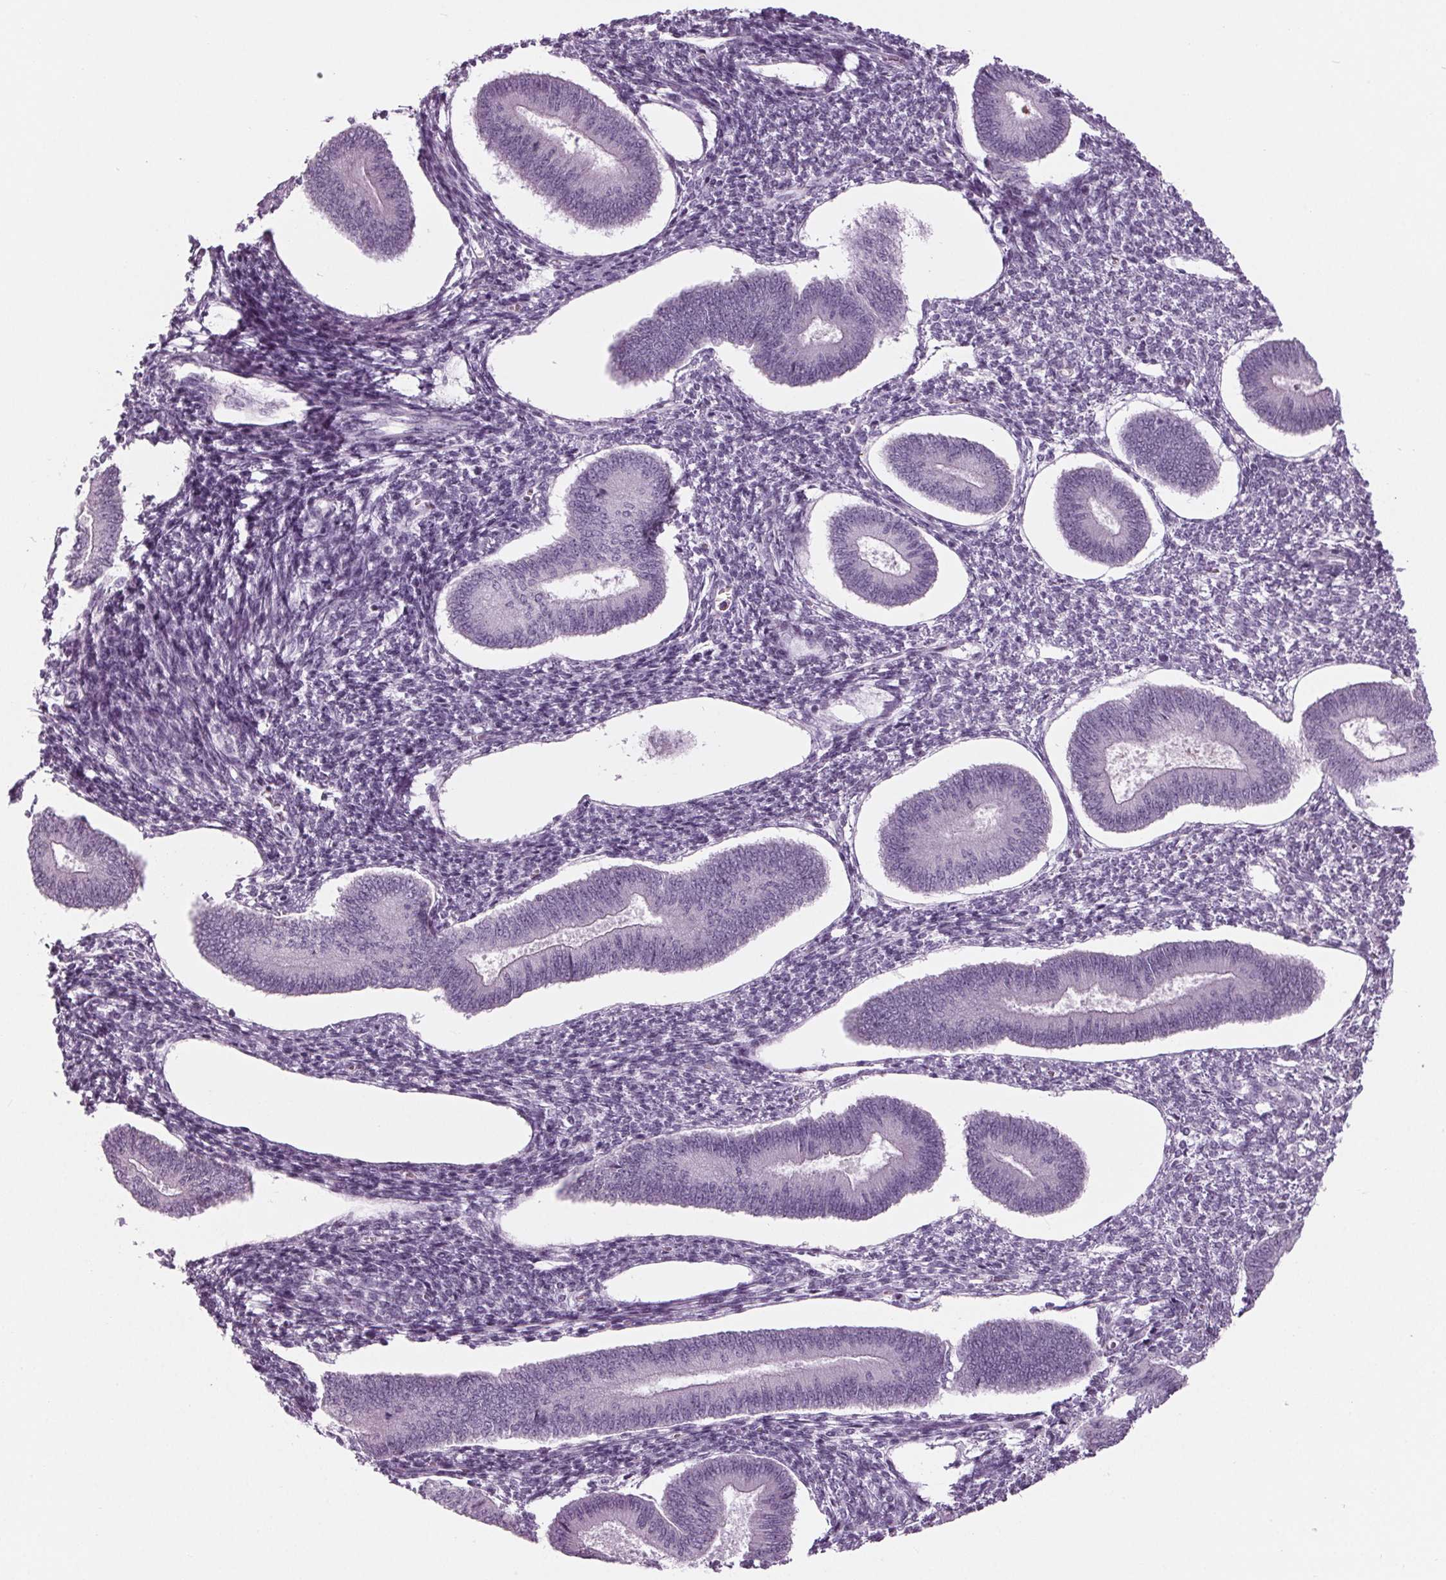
{"staining": {"intensity": "negative", "quantity": "none", "location": "none"}, "tissue": "endometrium", "cell_type": "Cells in endometrial stroma", "image_type": "normal", "snomed": [{"axis": "morphology", "description": "Normal tissue, NOS"}, {"axis": "topography", "description": "Endometrium"}], "caption": "A micrograph of endometrium stained for a protein displays no brown staining in cells in endometrial stroma. The staining is performed using DAB brown chromogen with nuclei counter-stained in using hematoxylin.", "gene": "CYP3A43", "patient": {"sex": "female", "age": 42}}